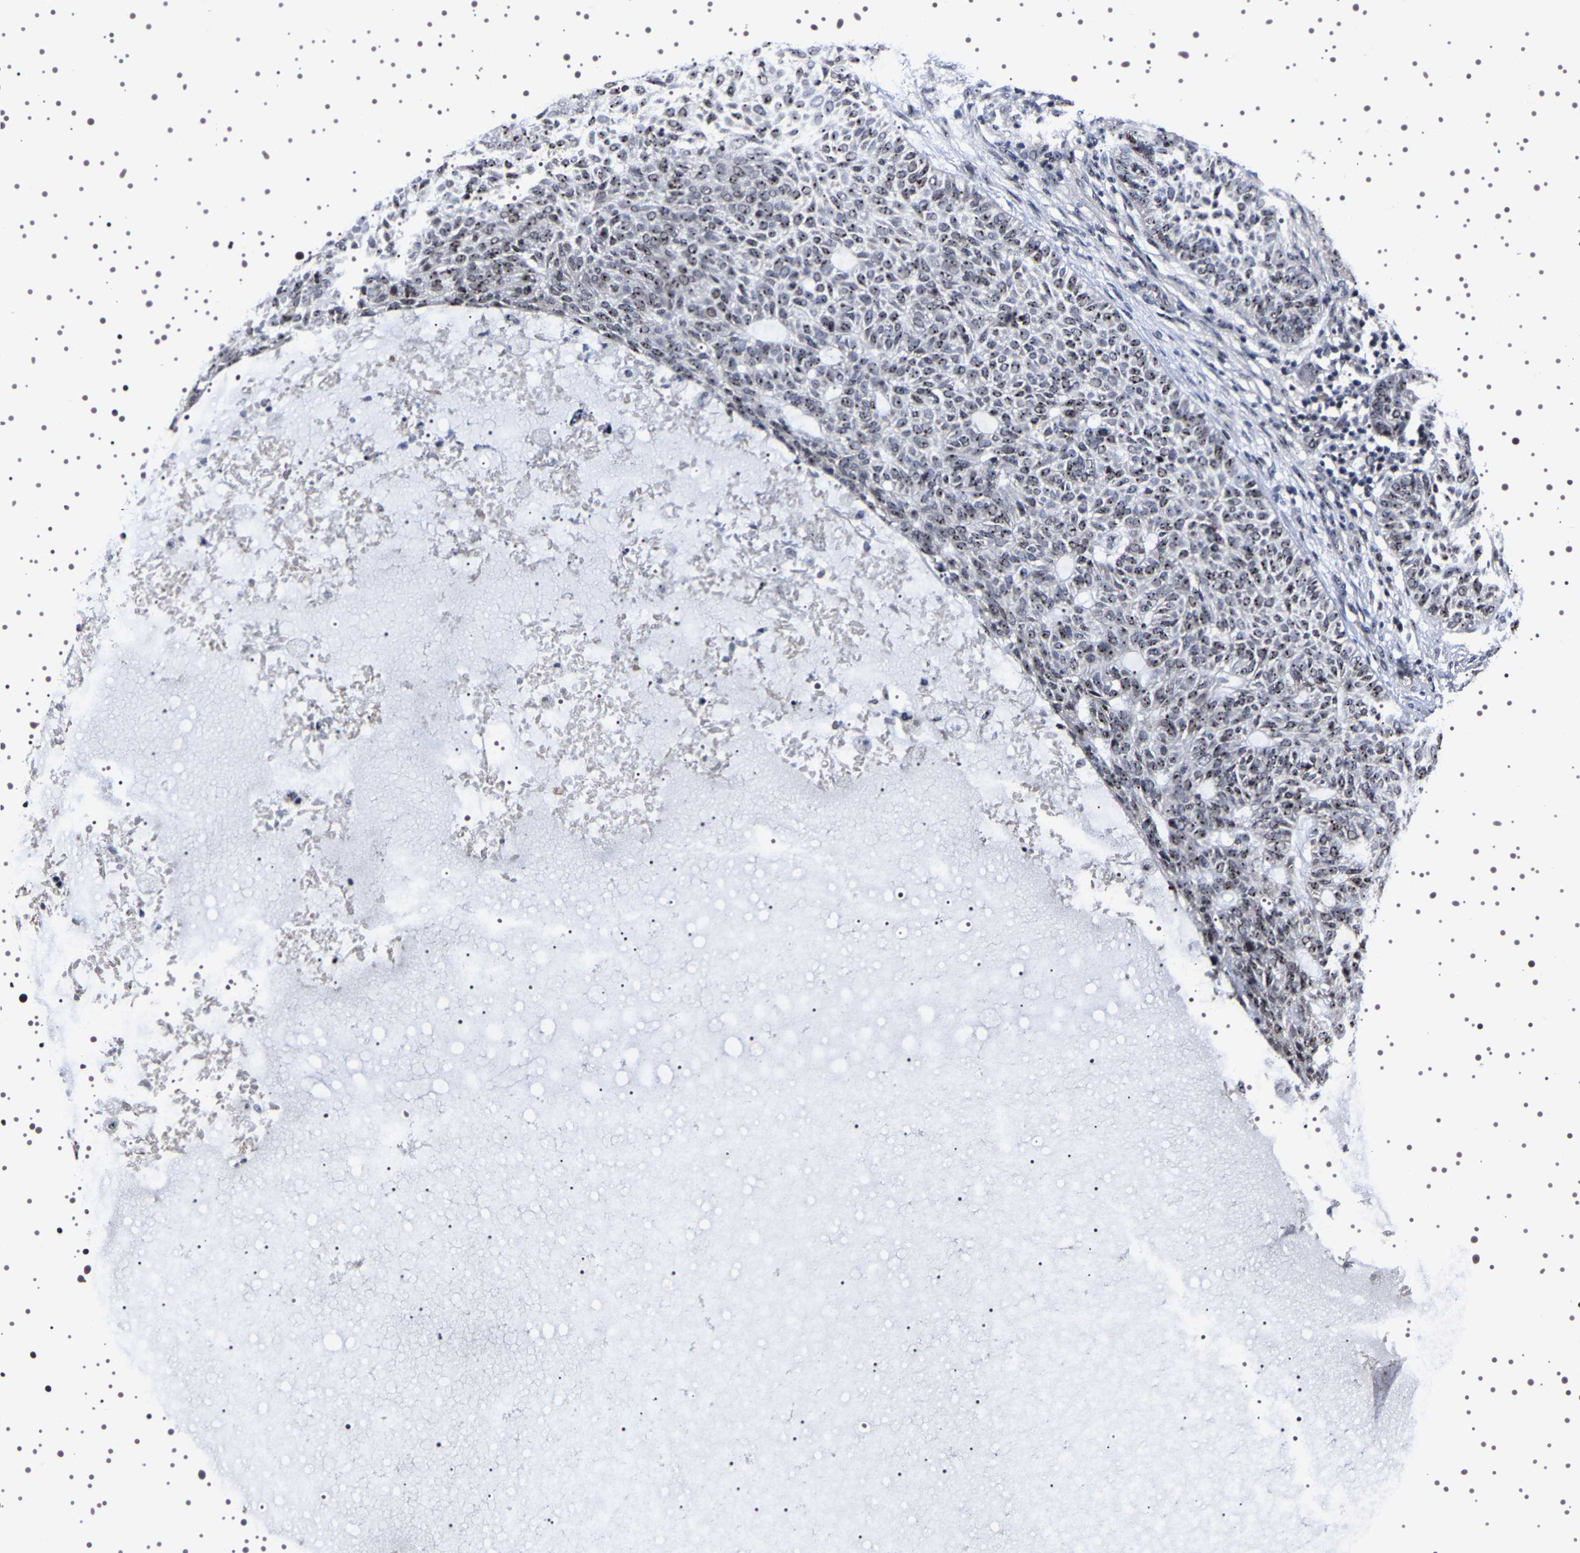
{"staining": {"intensity": "moderate", "quantity": ">75%", "location": "nuclear"}, "tissue": "skin cancer", "cell_type": "Tumor cells", "image_type": "cancer", "snomed": [{"axis": "morphology", "description": "Basal cell carcinoma"}, {"axis": "topography", "description": "Skin"}], "caption": "Immunohistochemistry (IHC) micrograph of neoplastic tissue: human skin cancer stained using immunohistochemistry shows medium levels of moderate protein expression localized specifically in the nuclear of tumor cells, appearing as a nuclear brown color.", "gene": "GNL3", "patient": {"sex": "male", "age": 87}}